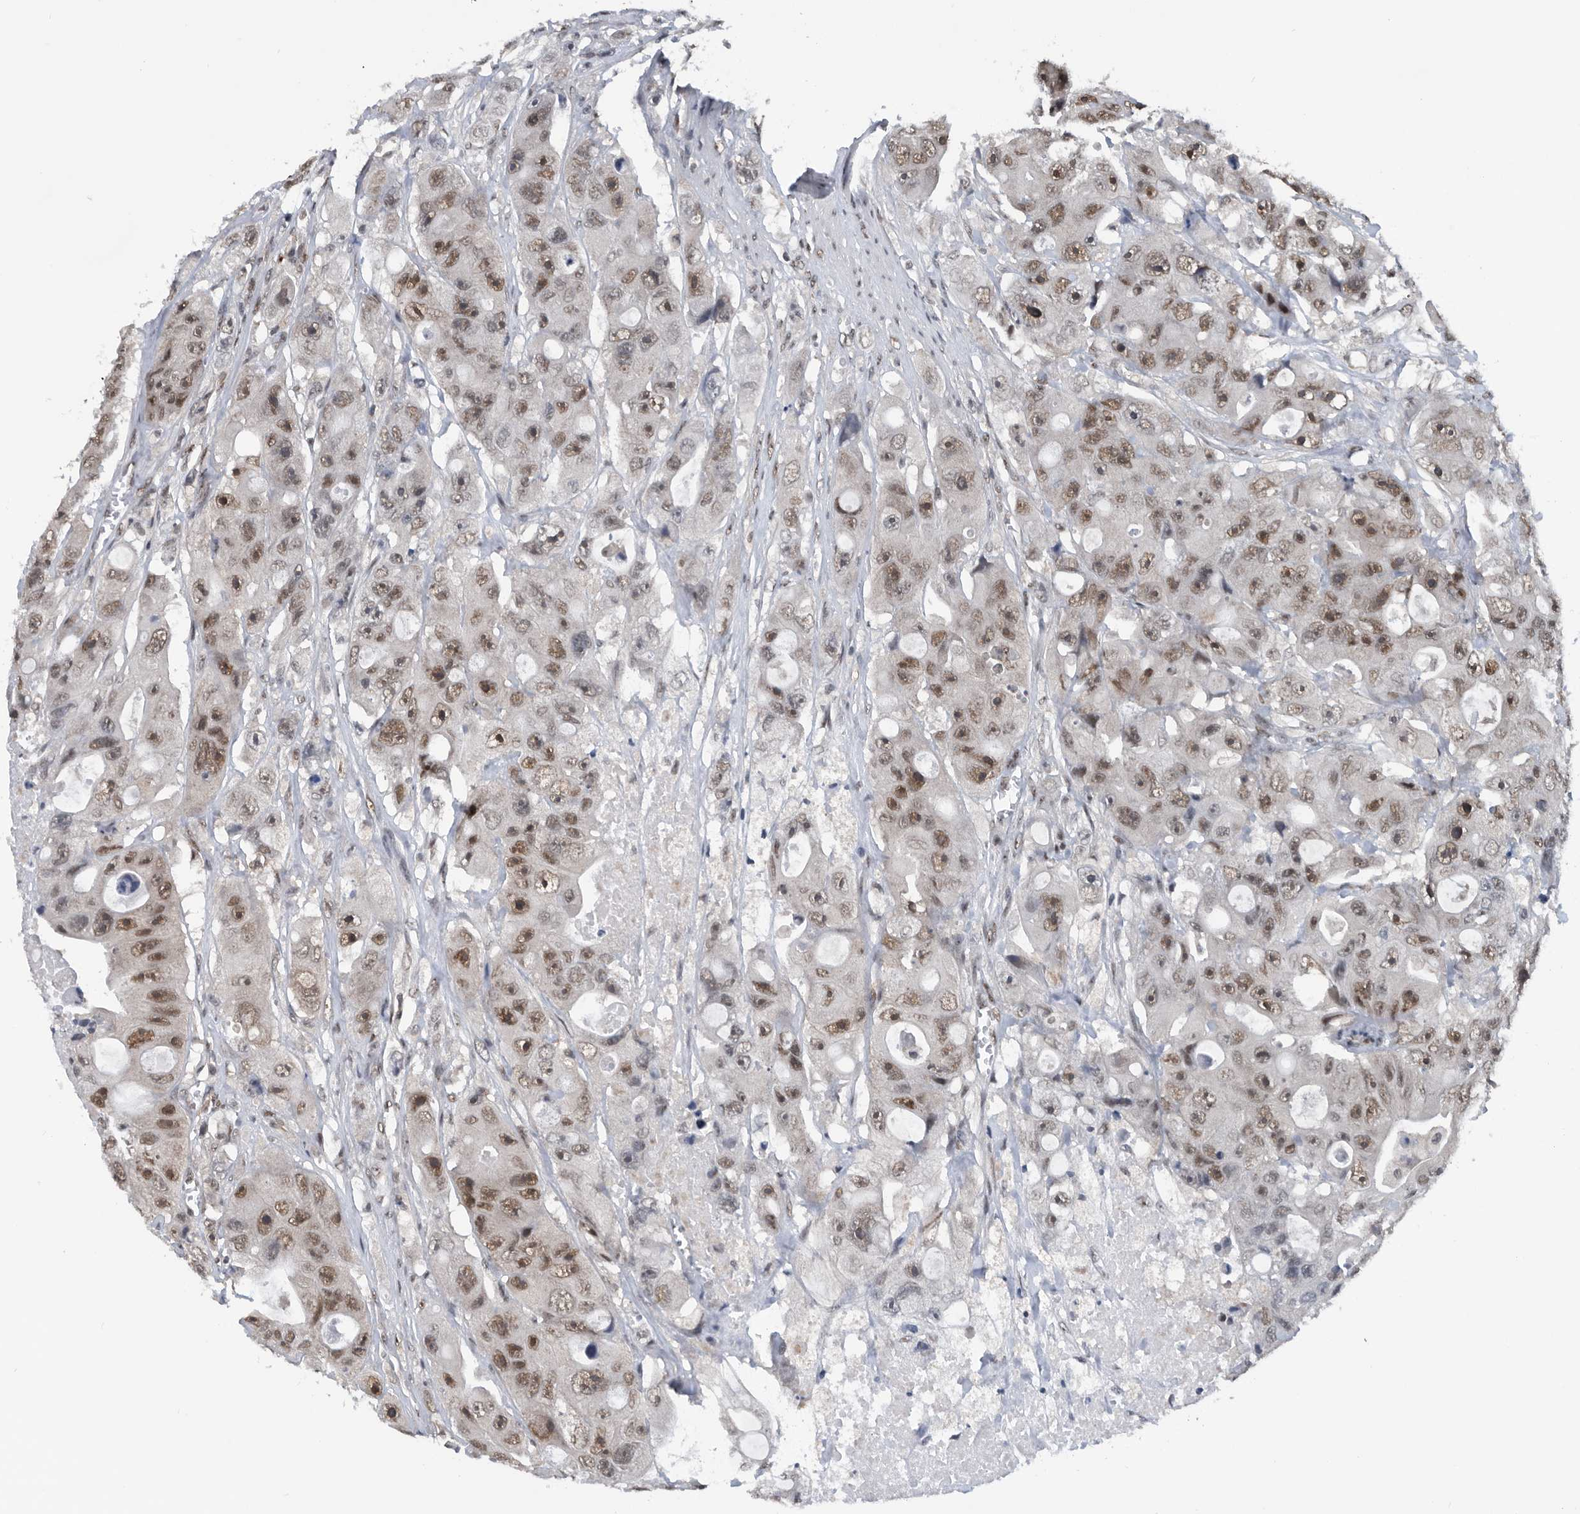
{"staining": {"intensity": "moderate", "quantity": ">75%", "location": "nuclear"}, "tissue": "colorectal cancer", "cell_type": "Tumor cells", "image_type": "cancer", "snomed": [{"axis": "morphology", "description": "Adenocarcinoma, NOS"}, {"axis": "topography", "description": "Colon"}], "caption": "A photomicrograph of colorectal cancer (adenocarcinoma) stained for a protein reveals moderate nuclear brown staining in tumor cells.", "gene": "ZNF260", "patient": {"sex": "female", "age": 46}}